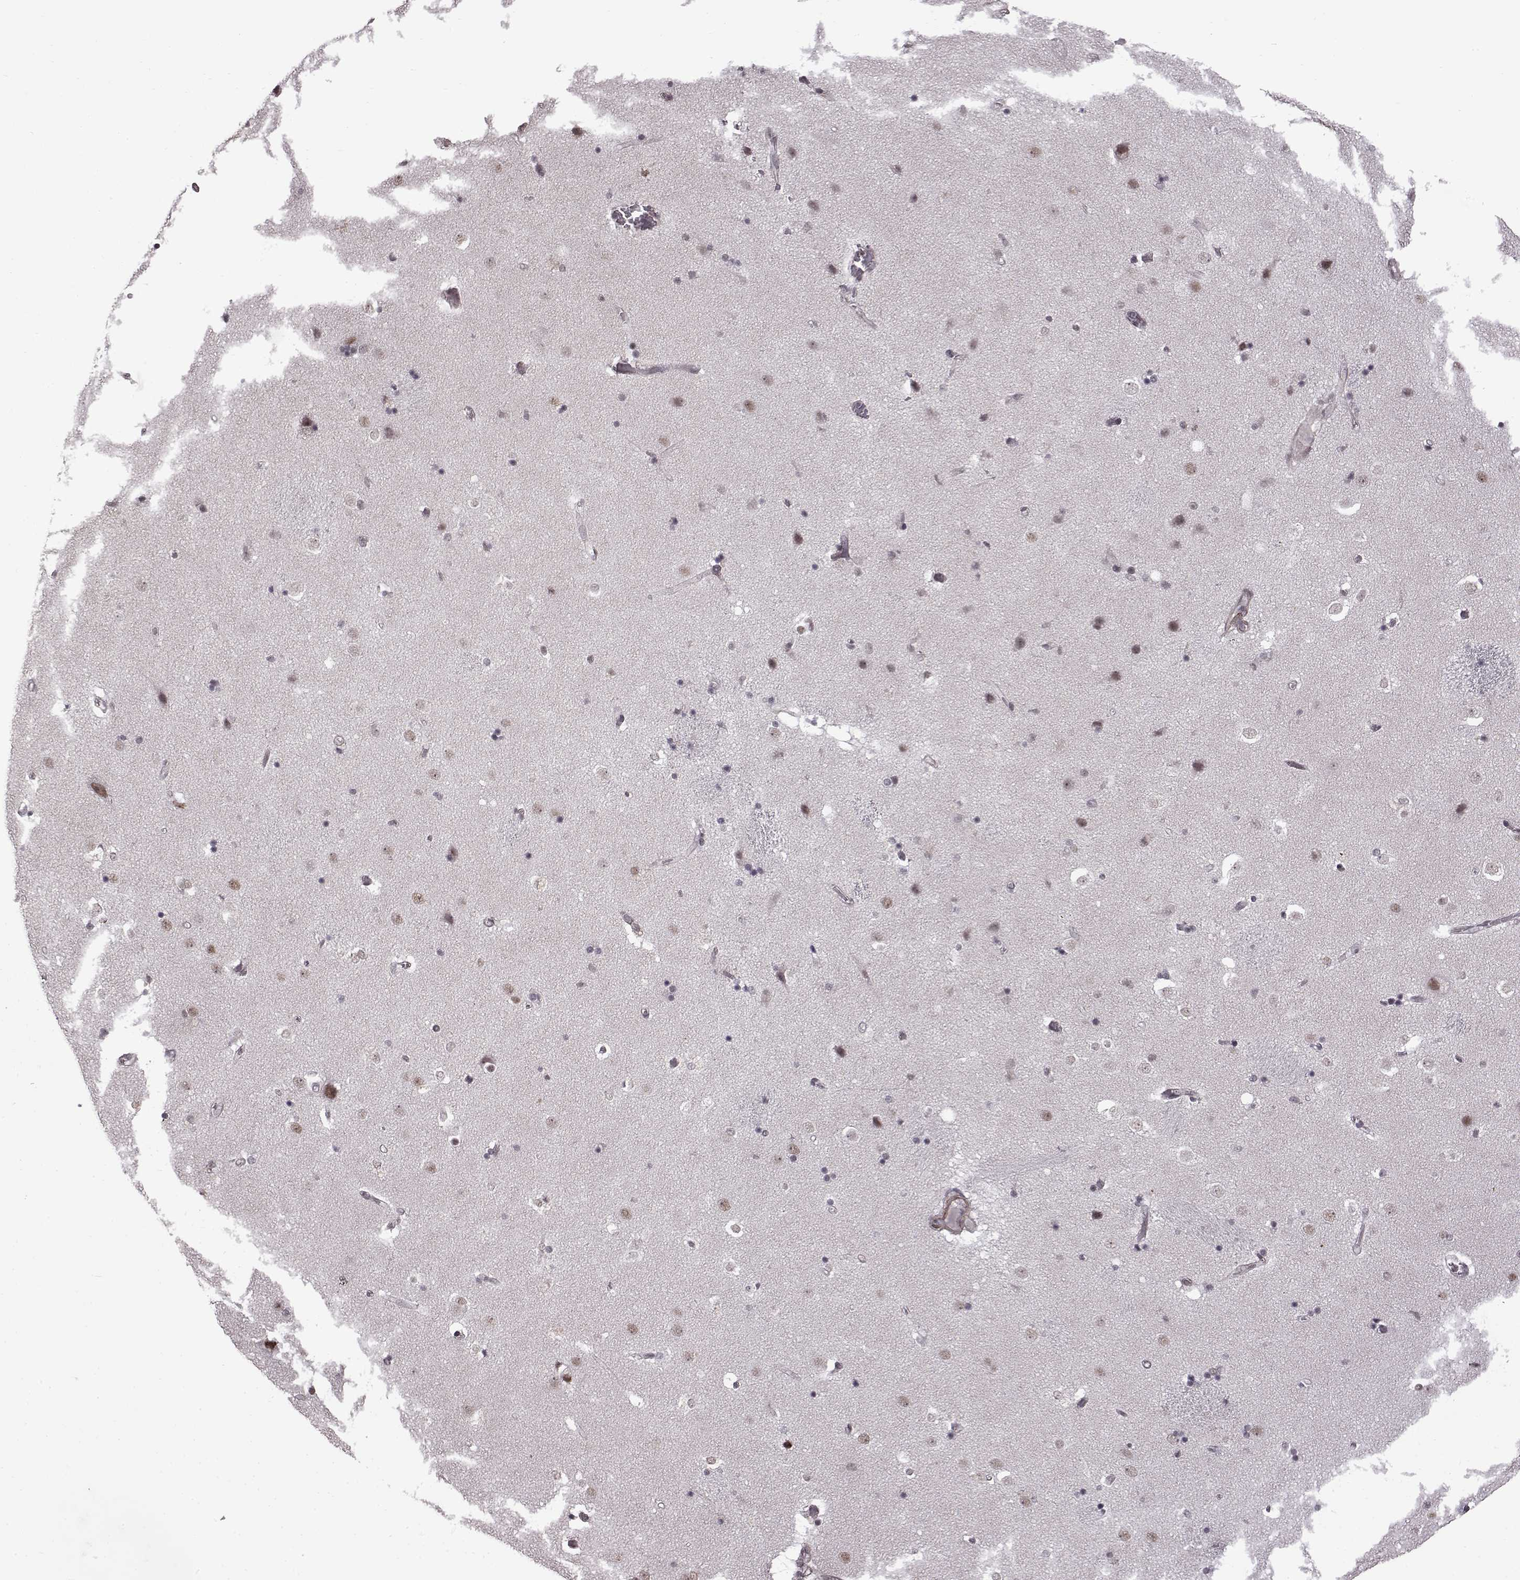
{"staining": {"intensity": "negative", "quantity": "none", "location": "none"}, "tissue": "caudate", "cell_type": "Glial cells", "image_type": "normal", "snomed": [{"axis": "morphology", "description": "Normal tissue, NOS"}, {"axis": "topography", "description": "Lateral ventricle wall"}], "caption": "Micrograph shows no protein positivity in glial cells of unremarkable caudate. (DAB IHC, high magnification).", "gene": "SYNPO2", "patient": {"sex": "female", "age": 71}}